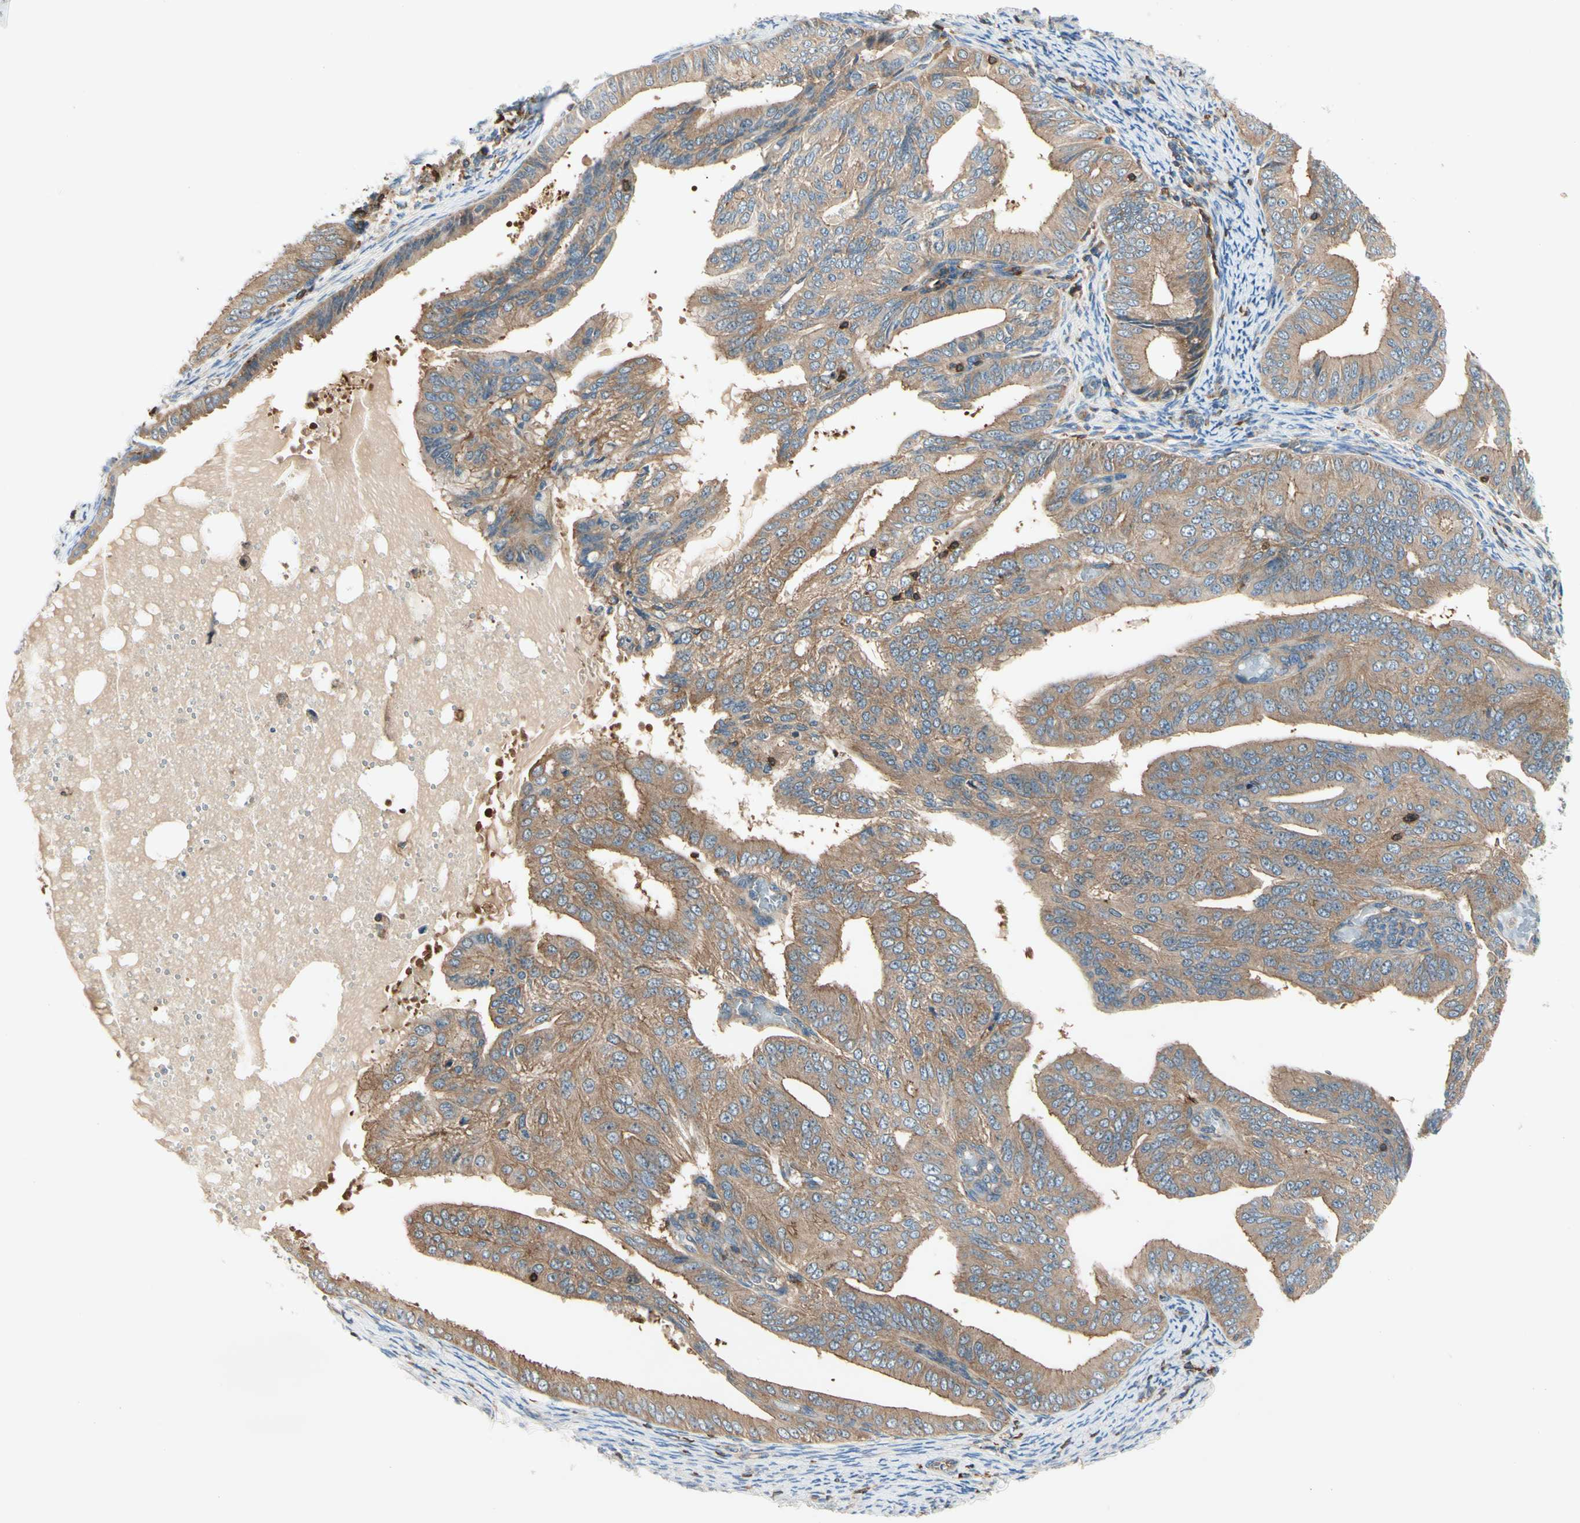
{"staining": {"intensity": "weak", "quantity": ">75%", "location": "cytoplasmic/membranous"}, "tissue": "endometrial cancer", "cell_type": "Tumor cells", "image_type": "cancer", "snomed": [{"axis": "morphology", "description": "Adenocarcinoma, NOS"}, {"axis": "topography", "description": "Endometrium"}], "caption": "IHC of human endometrial cancer (adenocarcinoma) demonstrates low levels of weak cytoplasmic/membranous staining in approximately >75% of tumor cells. (IHC, brightfield microscopy, high magnification).", "gene": "CAPZA2", "patient": {"sex": "female", "age": 58}}